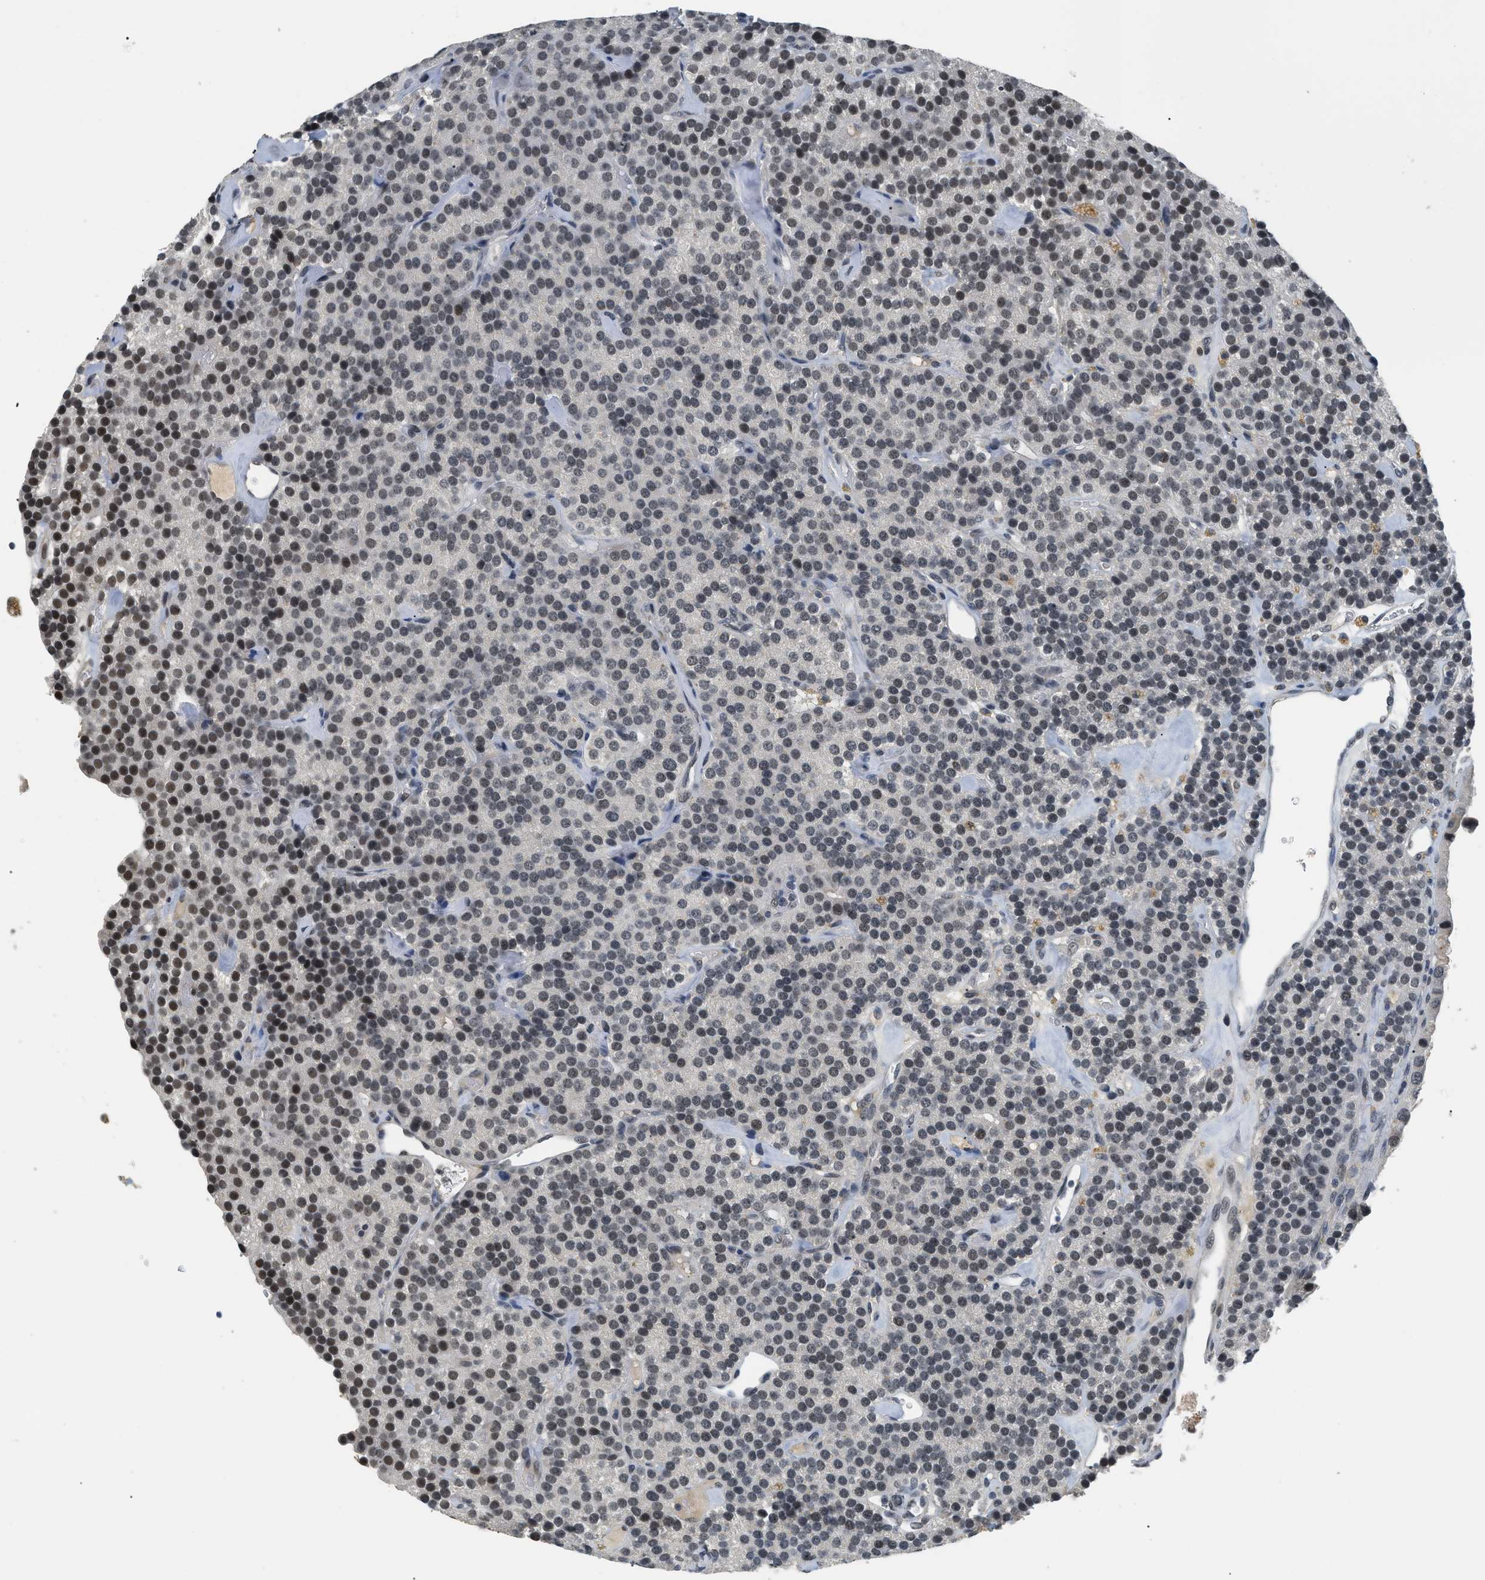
{"staining": {"intensity": "moderate", "quantity": "25%-75%", "location": "nuclear"}, "tissue": "parathyroid gland", "cell_type": "Glandular cells", "image_type": "normal", "snomed": [{"axis": "morphology", "description": "Normal tissue, NOS"}, {"axis": "morphology", "description": "Adenoma, NOS"}, {"axis": "topography", "description": "Parathyroid gland"}], "caption": "High-magnification brightfield microscopy of unremarkable parathyroid gland stained with DAB (3,3'-diaminobenzidine) (brown) and counterstained with hematoxylin (blue). glandular cells exhibit moderate nuclear positivity is appreciated in approximately25%-75% of cells.", "gene": "MZF1", "patient": {"sex": "female", "age": 86}}